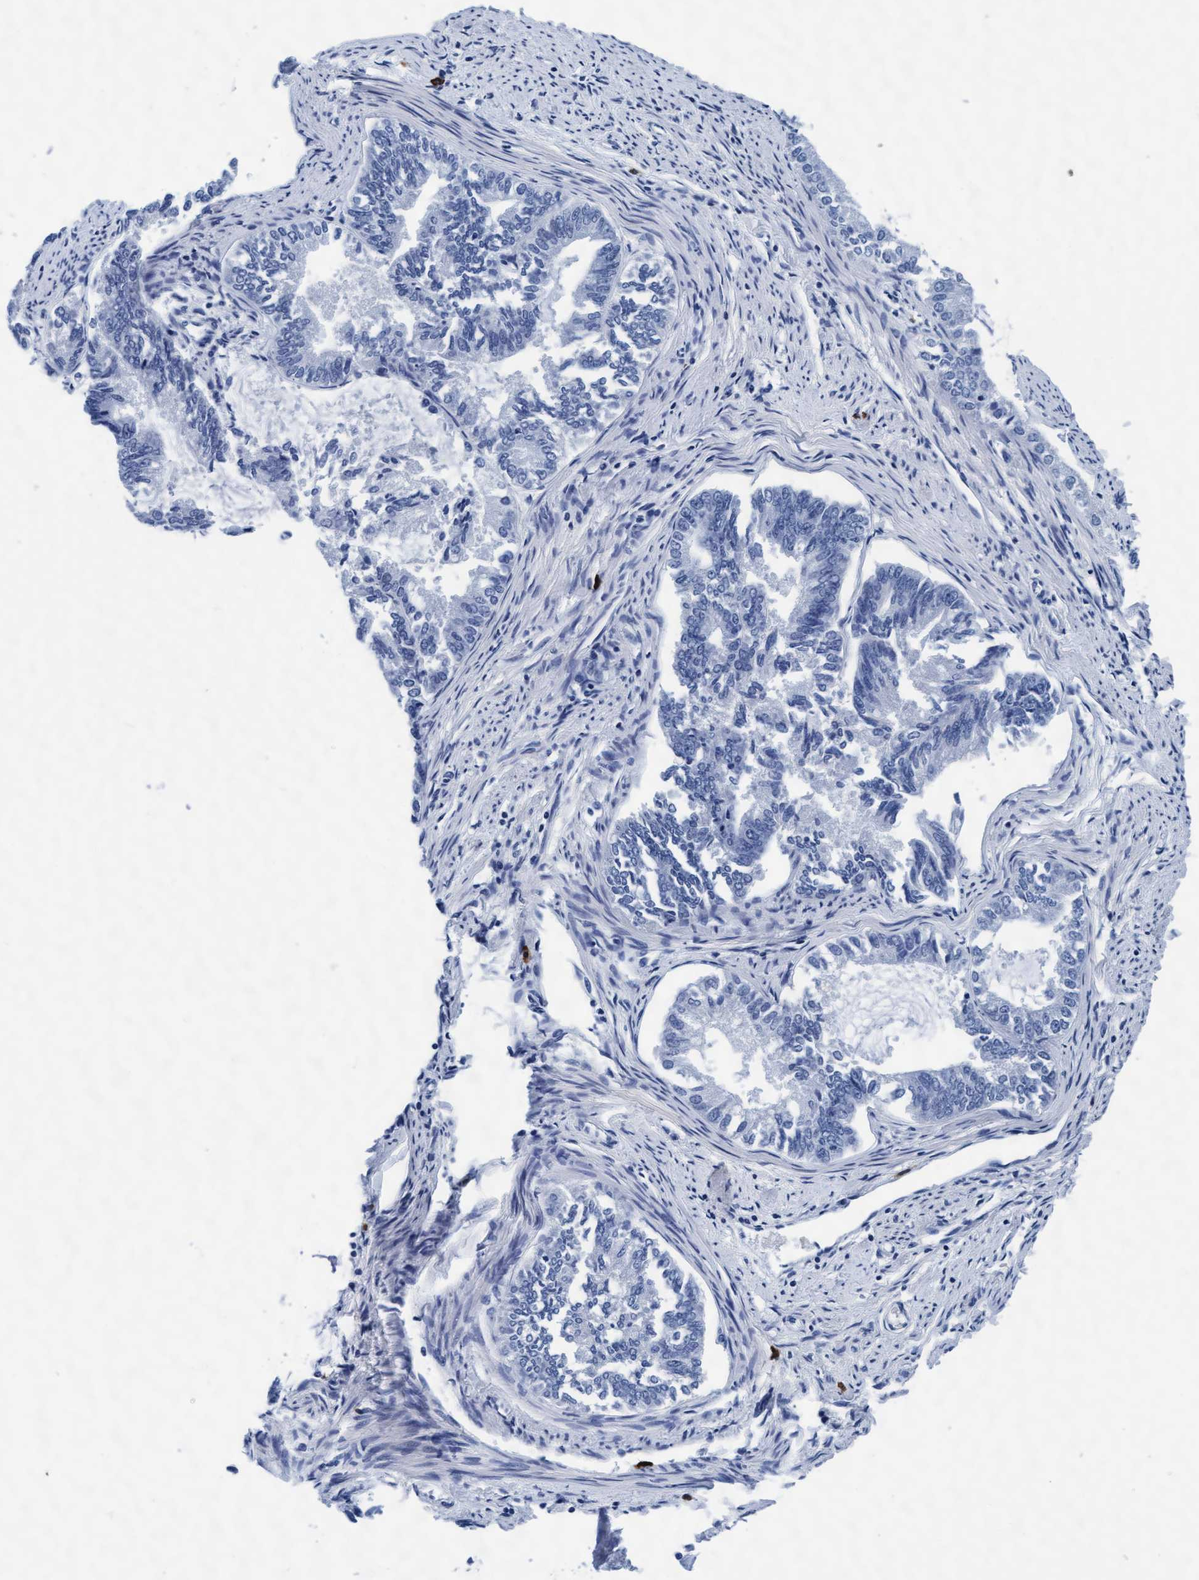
{"staining": {"intensity": "negative", "quantity": "none", "location": "none"}, "tissue": "endometrial cancer", "cell_type": "Tumor cells", "image_type": "cancer", "snomed": [{"axis": "morphology", "description": "Adenocarcinoma, NOS"}, {"axis": "topography", "description": "Endometrium"}], "caption": "Immunohistochemistry (IHC) of human endometrial cancer (adenocarcinoma) shows no staining in tumor cells.", "gene": "ARSG", "patient": {"sex": "female", "age": 86}}